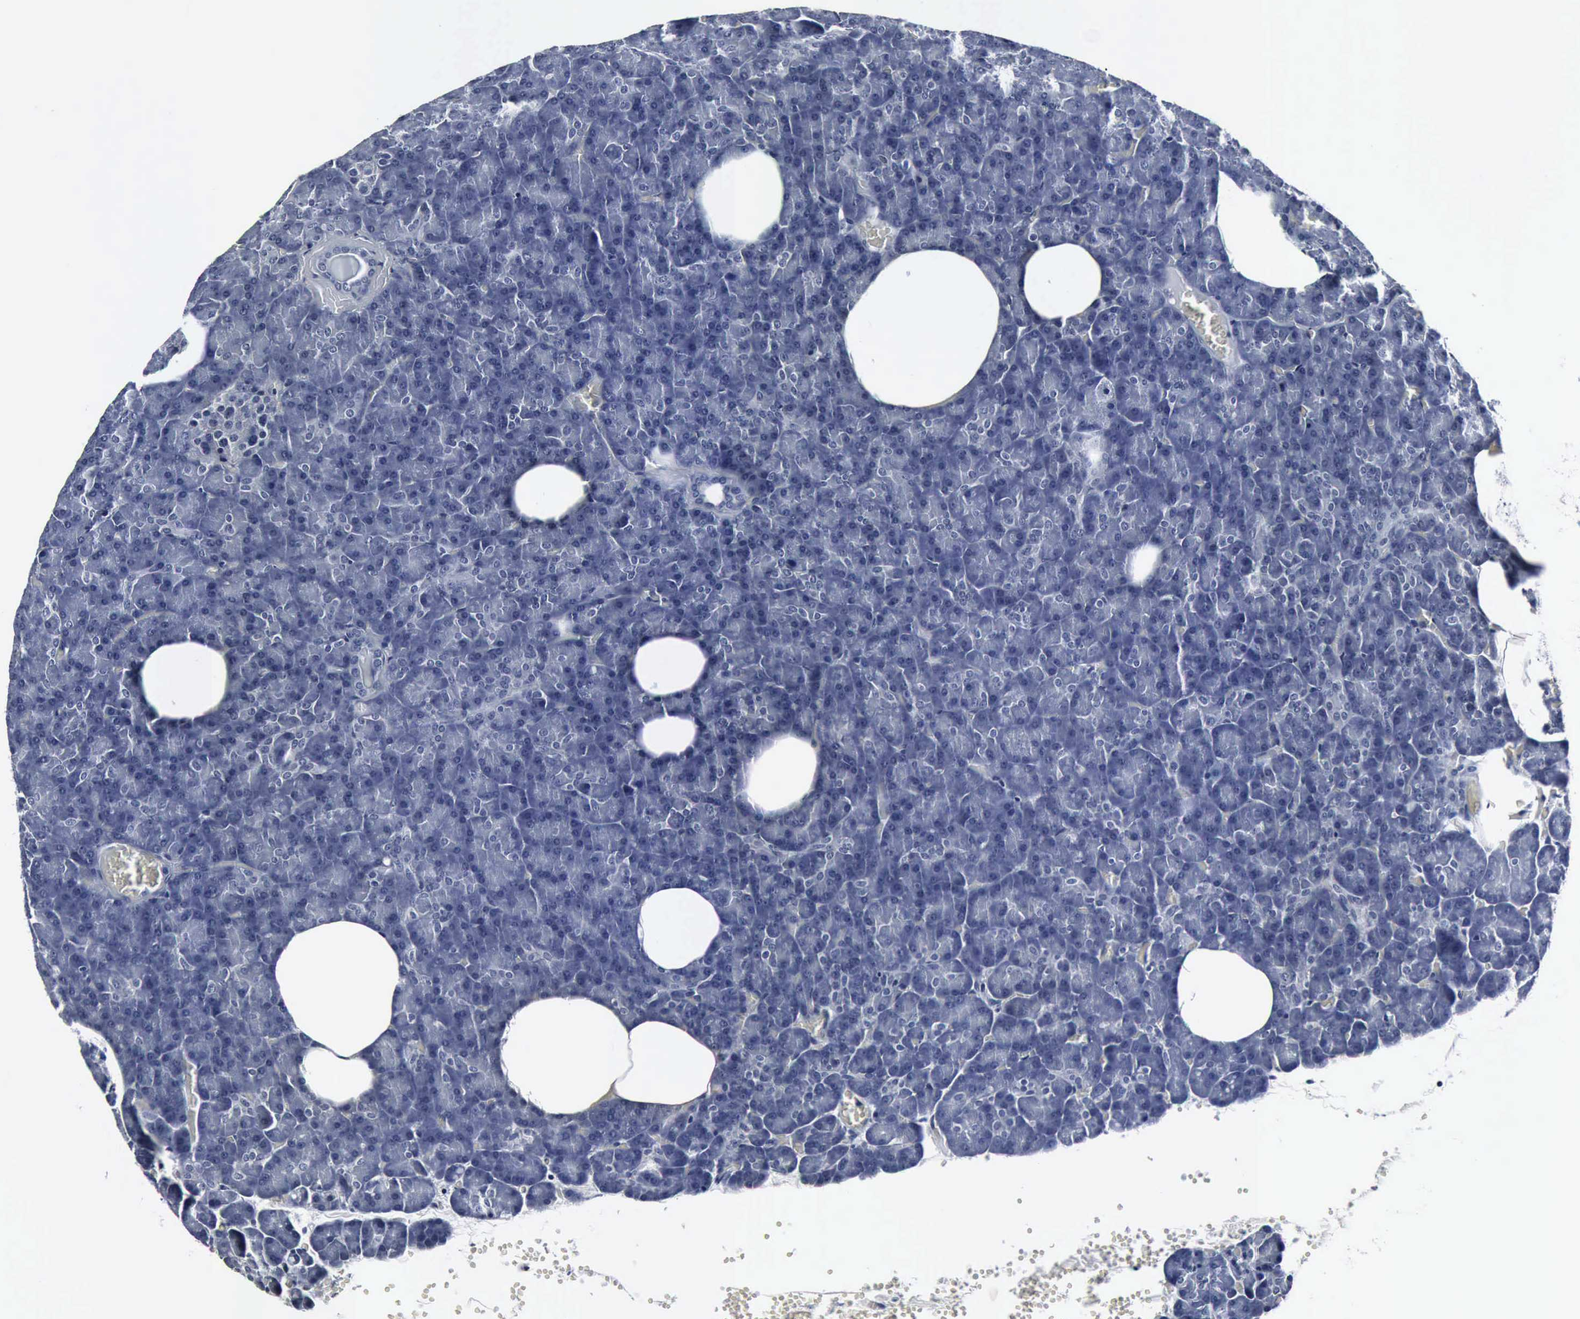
{"staining": {"intensity": "negative", "quantity": "none", "location": "none"}, "tissue": "pancreas", "cell_type": "Exocrine glandular cells", "image_type": "normal", "snomed": [{"axis": "morphology", "description": "Normal tissue, NOS"}, {"axis": "topography", "description": "Pancreas"}], "caption": "Benign pancreas was stained to show a protein in brown. There is no significant positivity in exocrine glandular cells. The staining is performed using DAB (3,3'-diaminobenzidine) brown chromogen with nuclei counter-stained in using hematoxylin.", "gene": "SNAP25", "patient": {"sex": "female", "age": 35}}